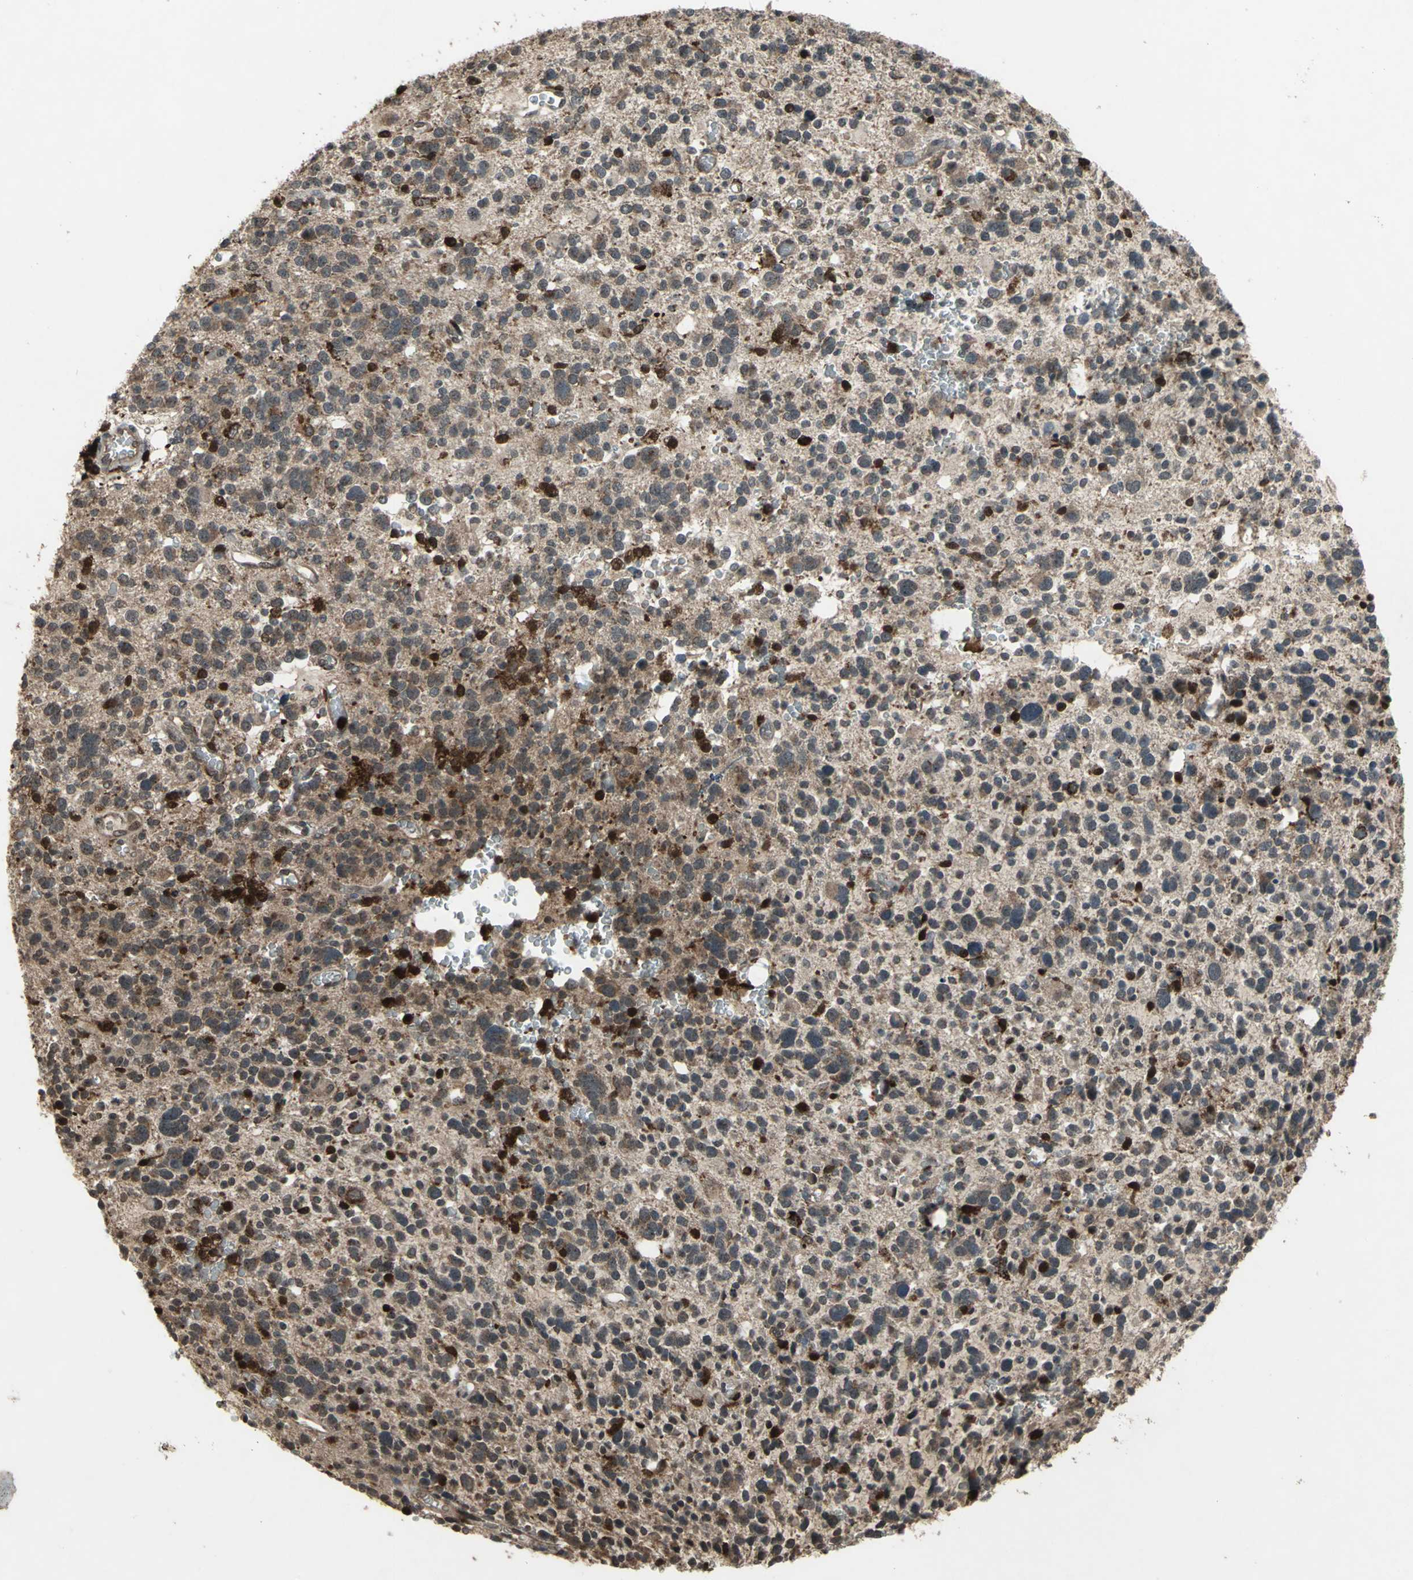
{"staining": {"intensity": "weak", "quantity": "<25%", "location": "cytoplasmic/membranous"}, "tissue": "glioma", "cell_type": "Tumor cells", "image_type": "cancer", "snomed": [{"axis": "morphology", "description": "Glioma, malignant, High grade"}, {"axis": "topography", "description": "Brain"}], "caption": "There is no significant positivity in tumor cells of glioma.", "gene": "PYCARD", "patient": {"sex": "male", "age": 48}}